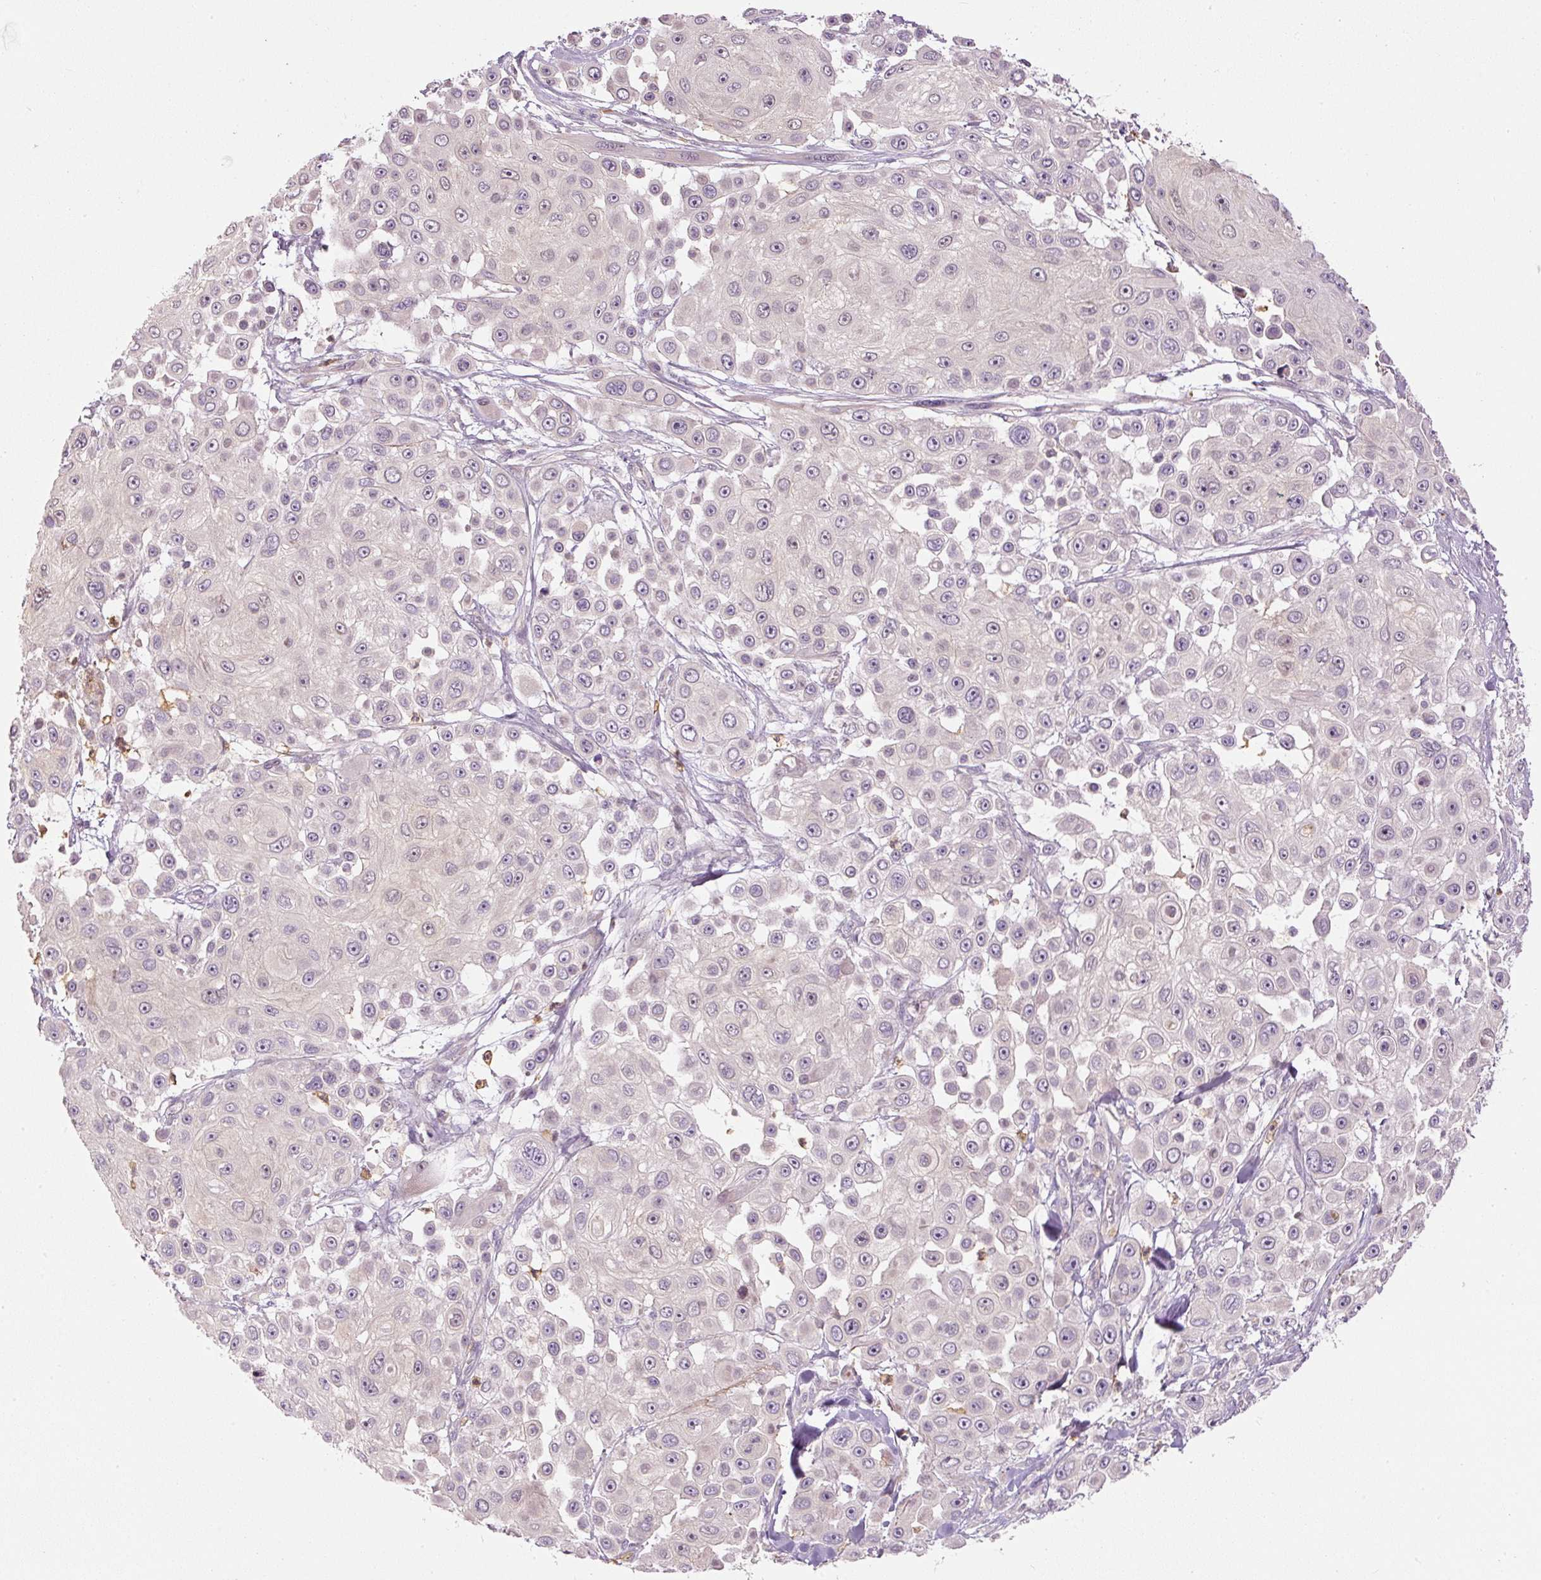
{"staining": {"intensity": "negative", "quantity": "none", "location": "none"}, "tissue": "skin cancer", "cell_type": "Tumor cells", "image_type": "cancer", "snomed": [{"axis": "morphology", "description": "Squamous cell carcinoma, NOS"}, {"axis": "topography", "description": "Skin"}], "caption": "The photomicrograph shows no significant expression in tumor cells of skin cancer.", "gene": "CTTNBP2", "patient": {"sex": "male", "age": 67}}